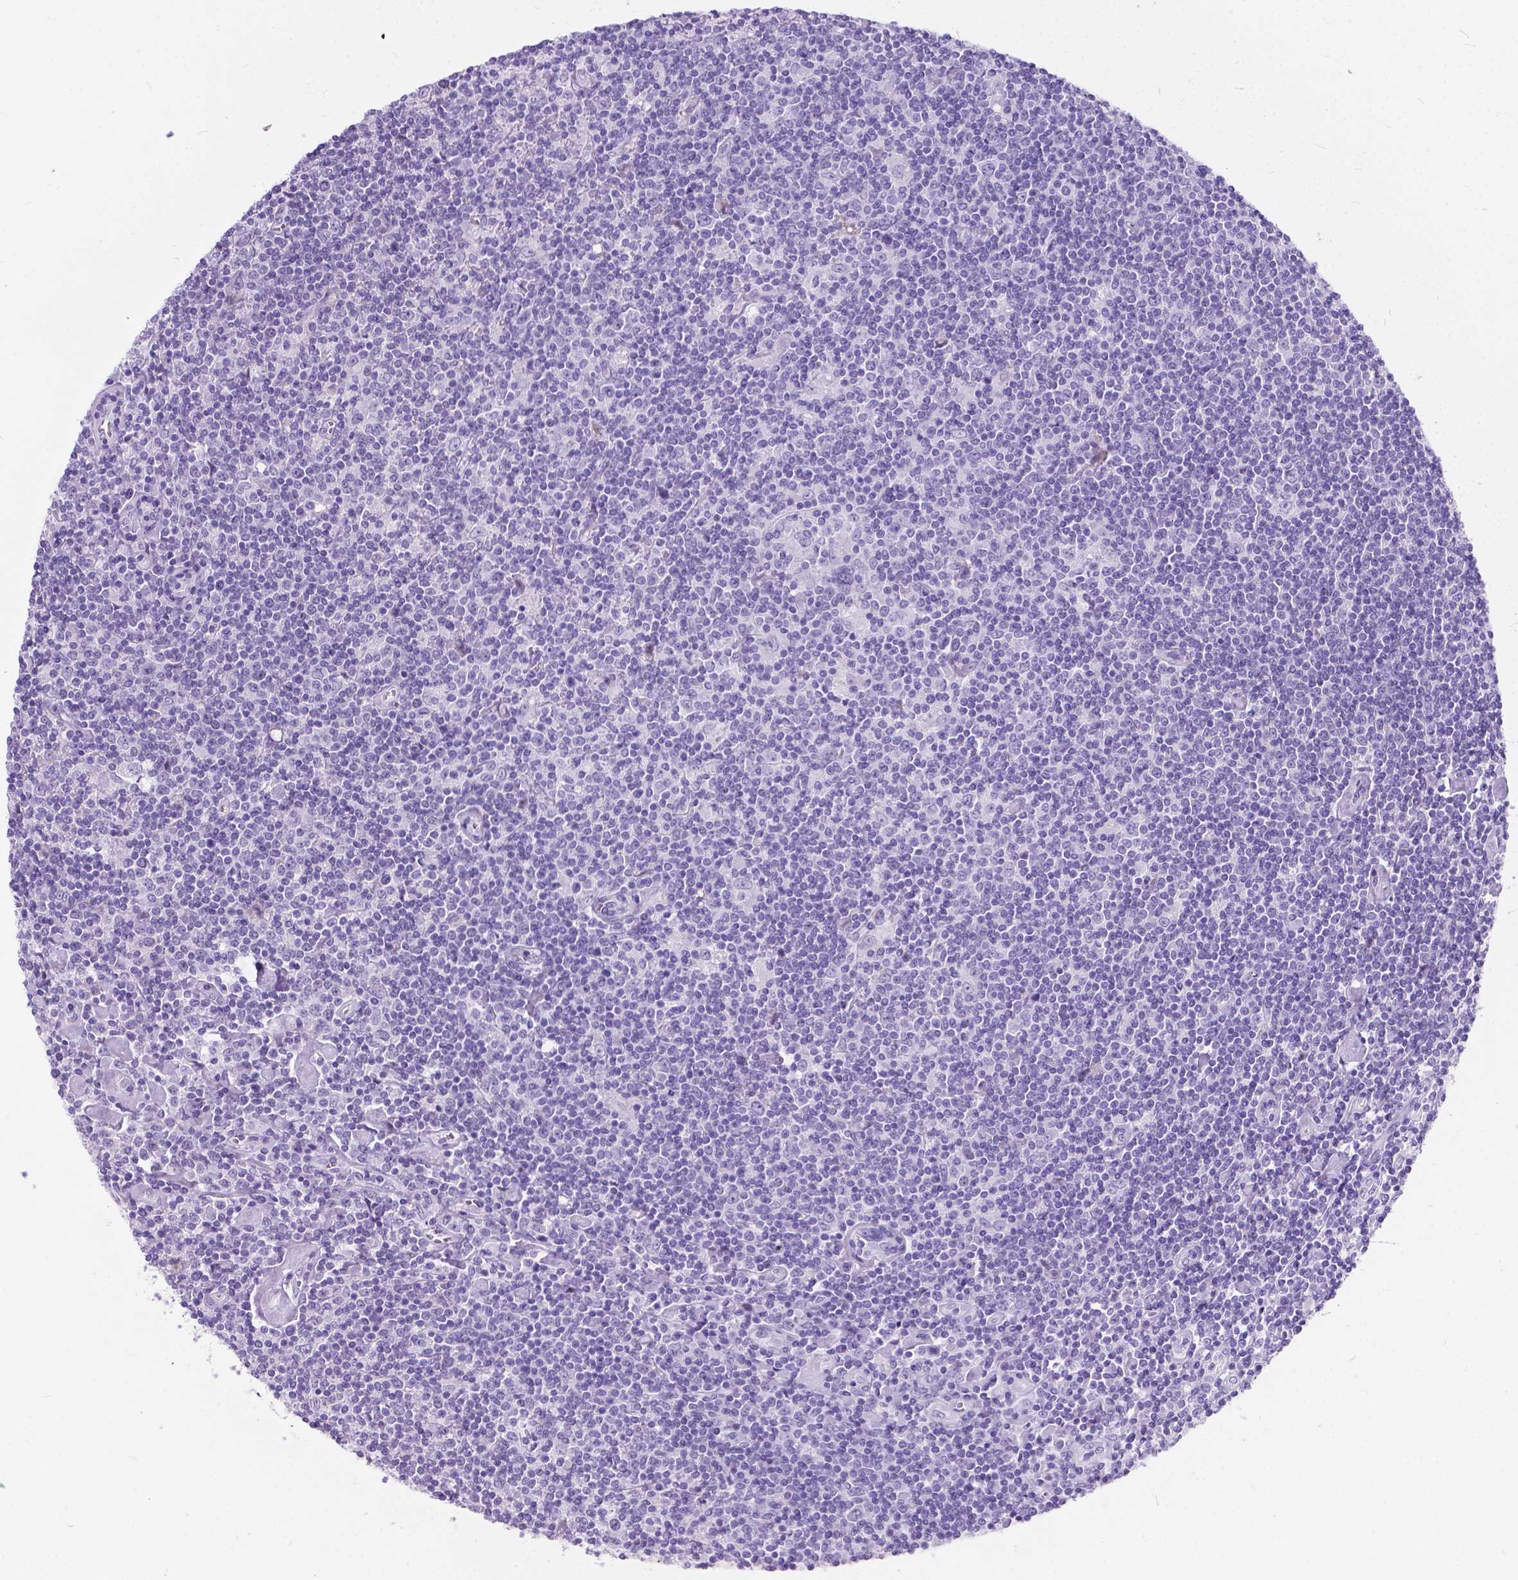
{"staining": {"intensity": "negative", "quantity": "none", "location": "none"}, "tissue": "lymphoma", "cell_type": "Tumor cells", "image_type": "cancer", "snomed": [{"axis": "morphology", "description": "Hodgkin's disease, NOS"}, {"axis": "topography", "description": "Lymph node"}], "caption": "DAB immunohistochemical staining of lymphoma demonstrates no significant positivity in tumor cells.", "gene": "BSND", "patient": {"sex": "male", "age": 40}}